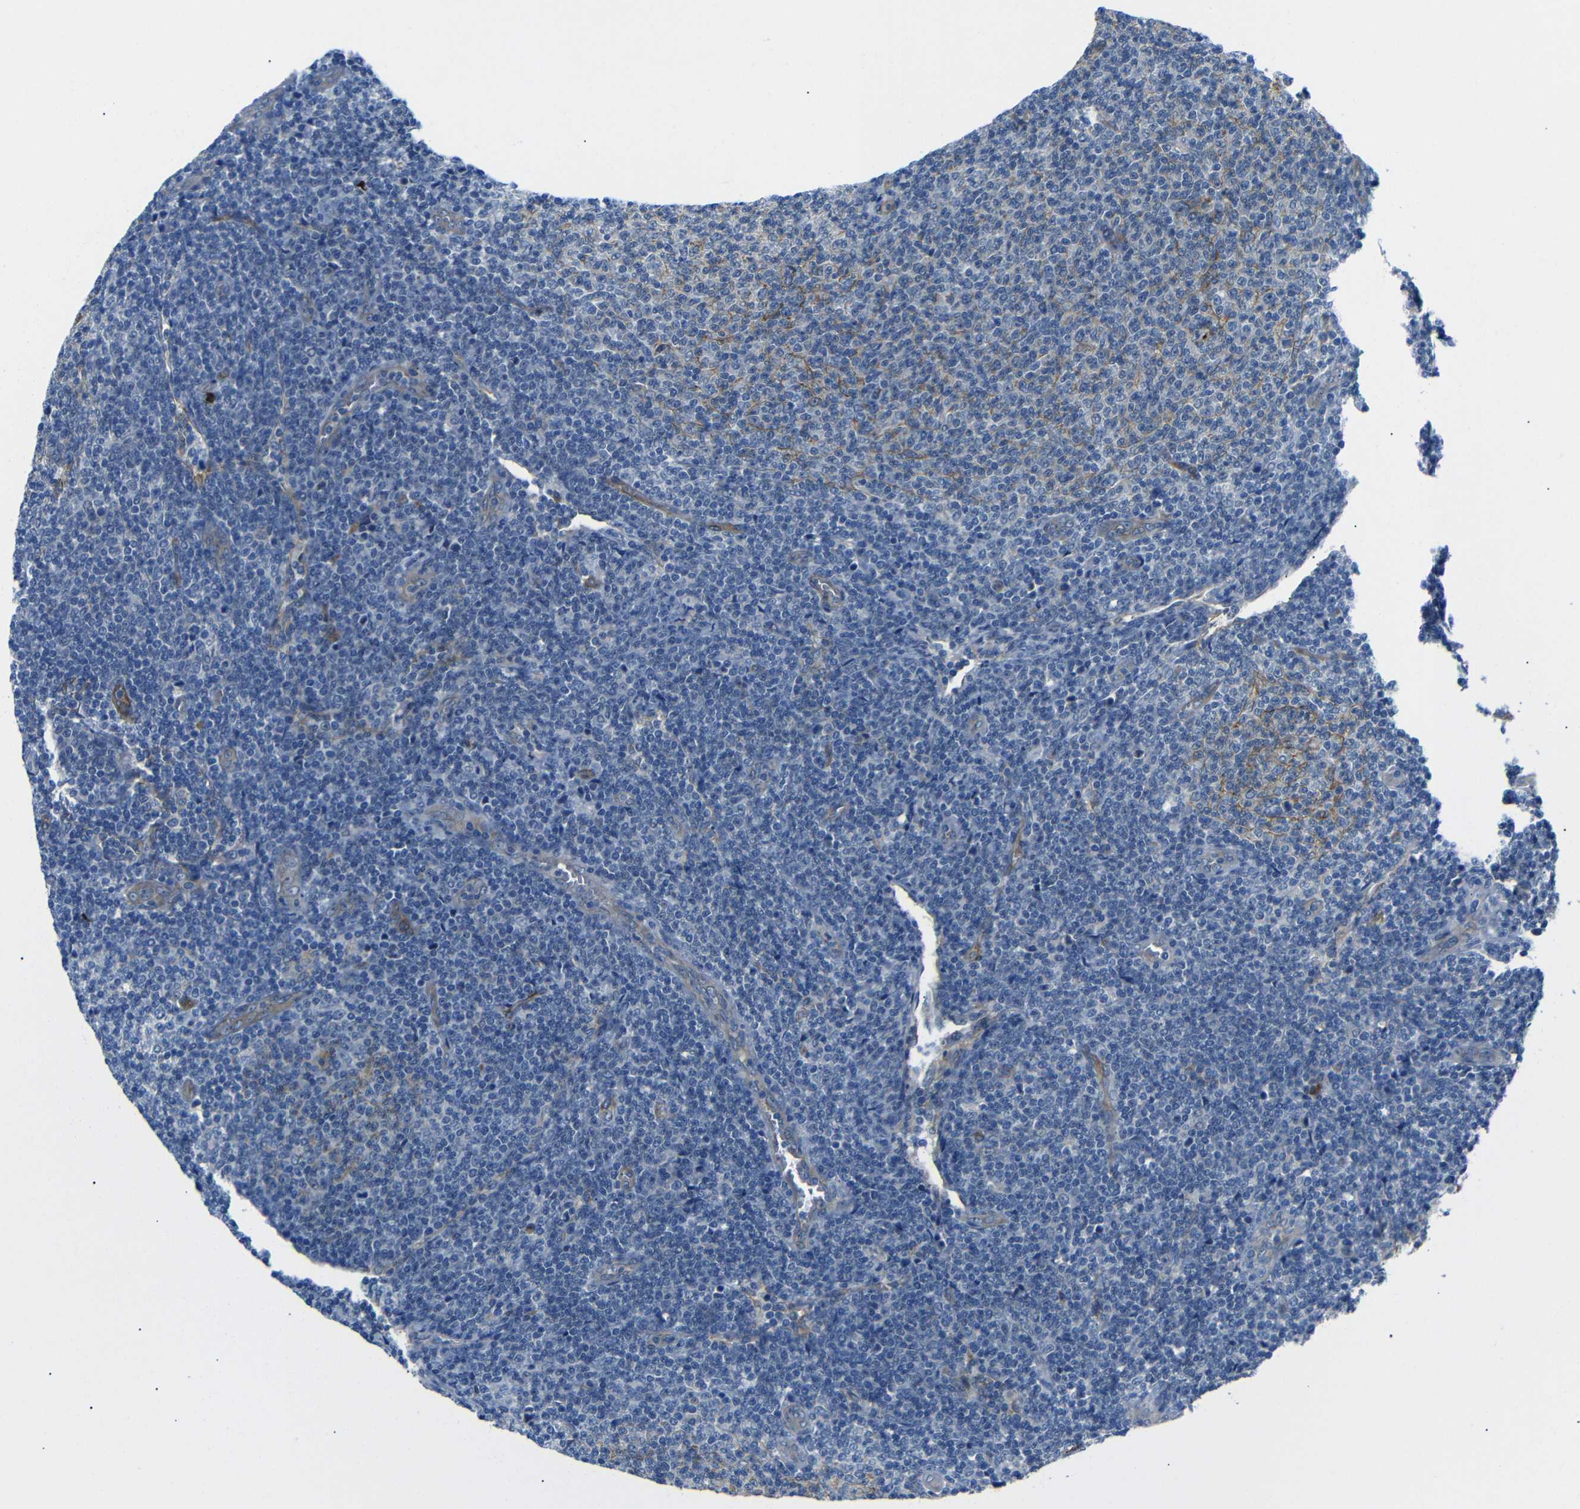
{"staining": {"intensity": "weak", "quantity": "<25%", "location": "cytoplasmic/membranous"}, "tissue": "lymphoma", "cell_type": "Tumor cells", "image_type": "cancer", "snomed": [{"axis": "morphology", "description": "Malignant lymphoma, non-Hodgkin's type, Low grade"}, {"axis": "topography", "description": "Lymph node"}], "caption": "Lymphoma stained for a protein using immunohistochemistry (IHC) shows no staining tumor cells.", "gene": "MYO1B", "patient": {"sex": "male", "age": 66}}